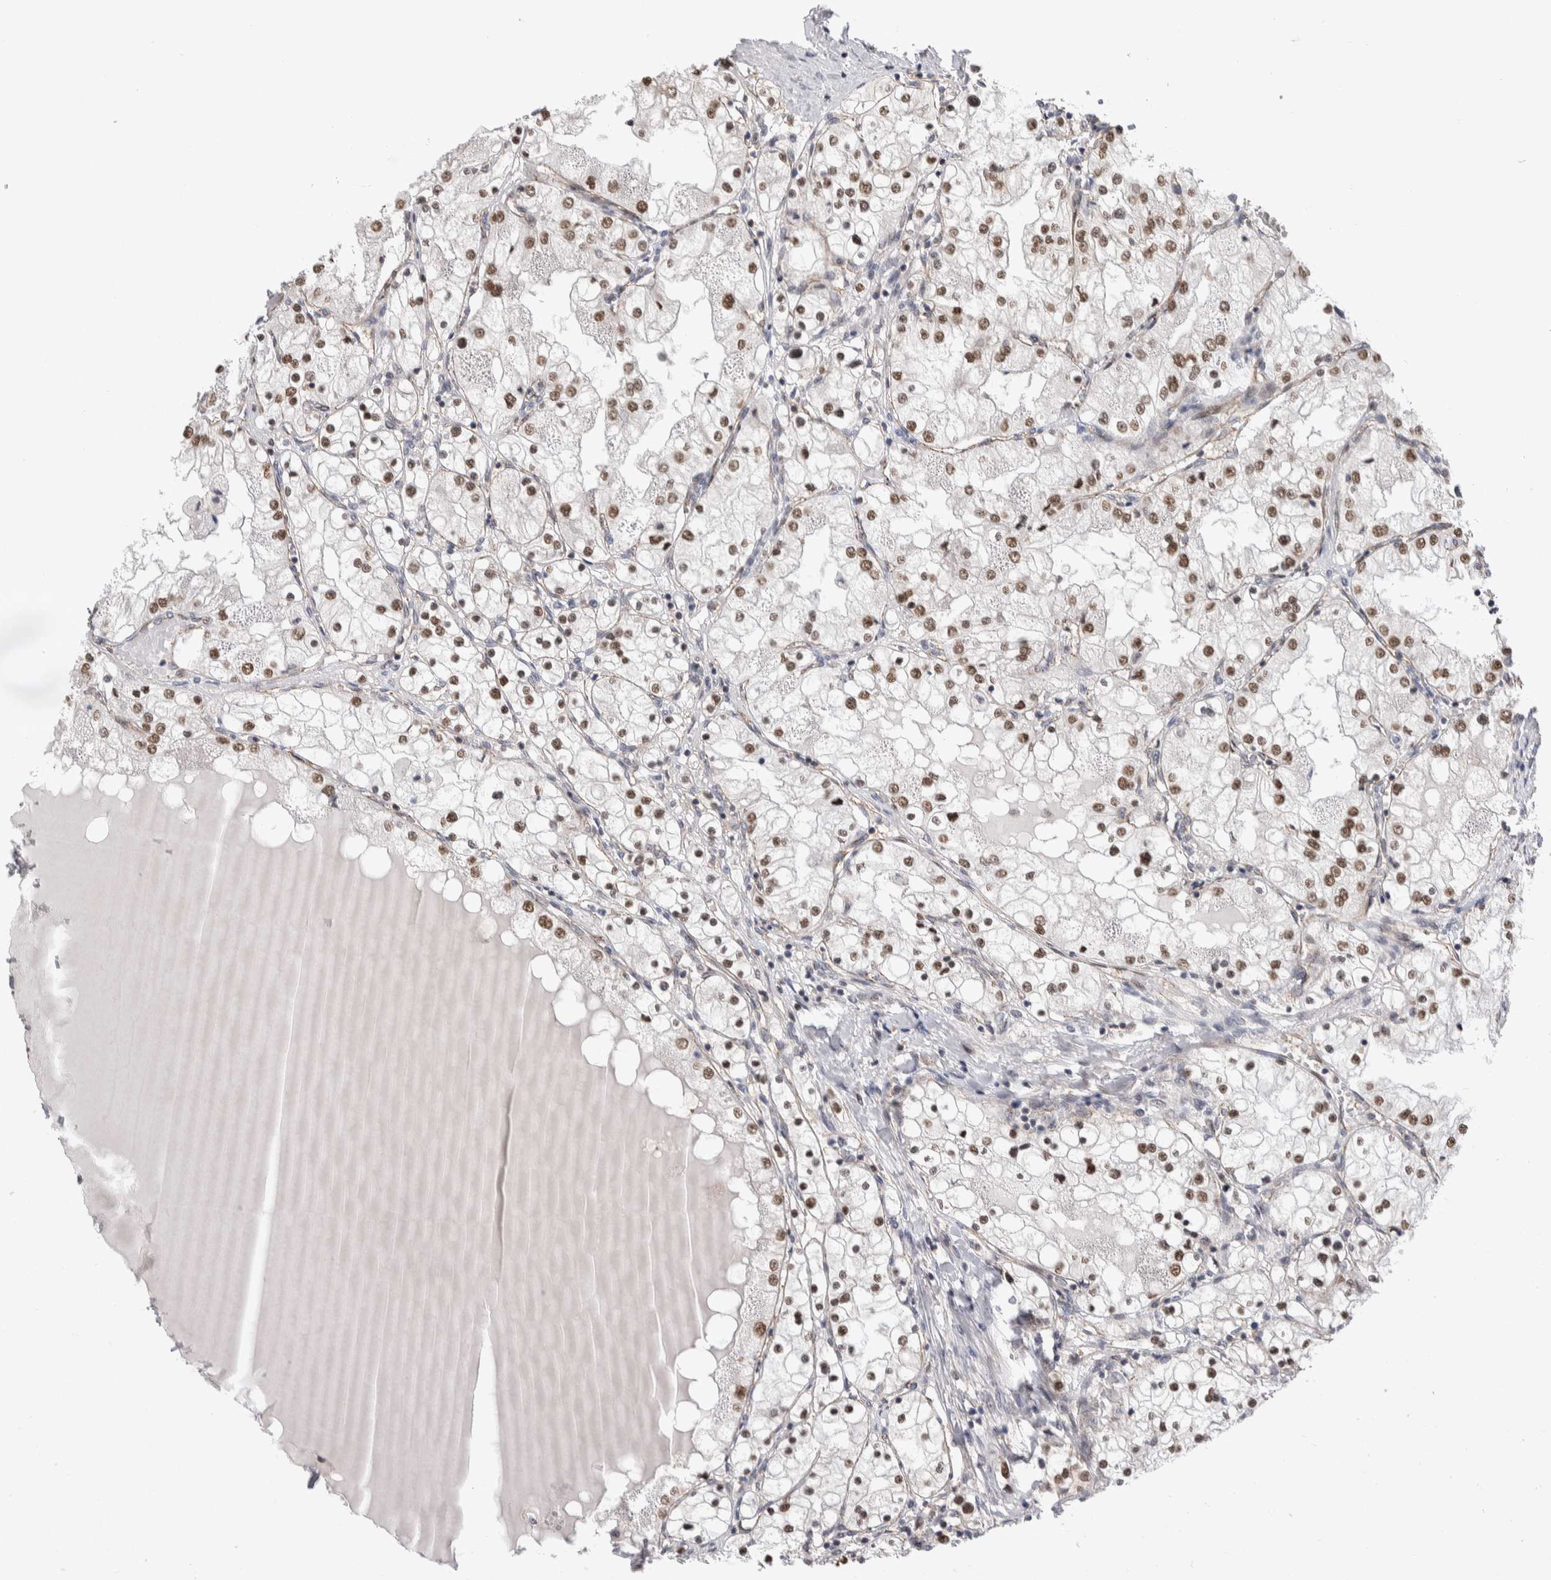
{"staining": {"intensity": "moderate", "quantity": ">75%", "location": "nuclear"}, "tissue": "renal cancer", "cell_type": "Tumor cells", "image_type": "cancer", "snomed": [{"axis": "morphology", "description": "Adenocarcinoma, NOS"}, {"axis": "topography", "description": "Kidney"}], "caption": "Renal cancer (adenocarcinoma) stained with DAB IHC demonstrates medium levels of moderate nuclear positivity in about >75% of tumor cells. The staining was performed using DAB (3,3'-diaminobenzidine), with brown indicating positive protein expression. Nuclei are stained blue with hematoxylin.", "gene": "ZBTB49", "patient": {"sex": "male", "age": 68}}